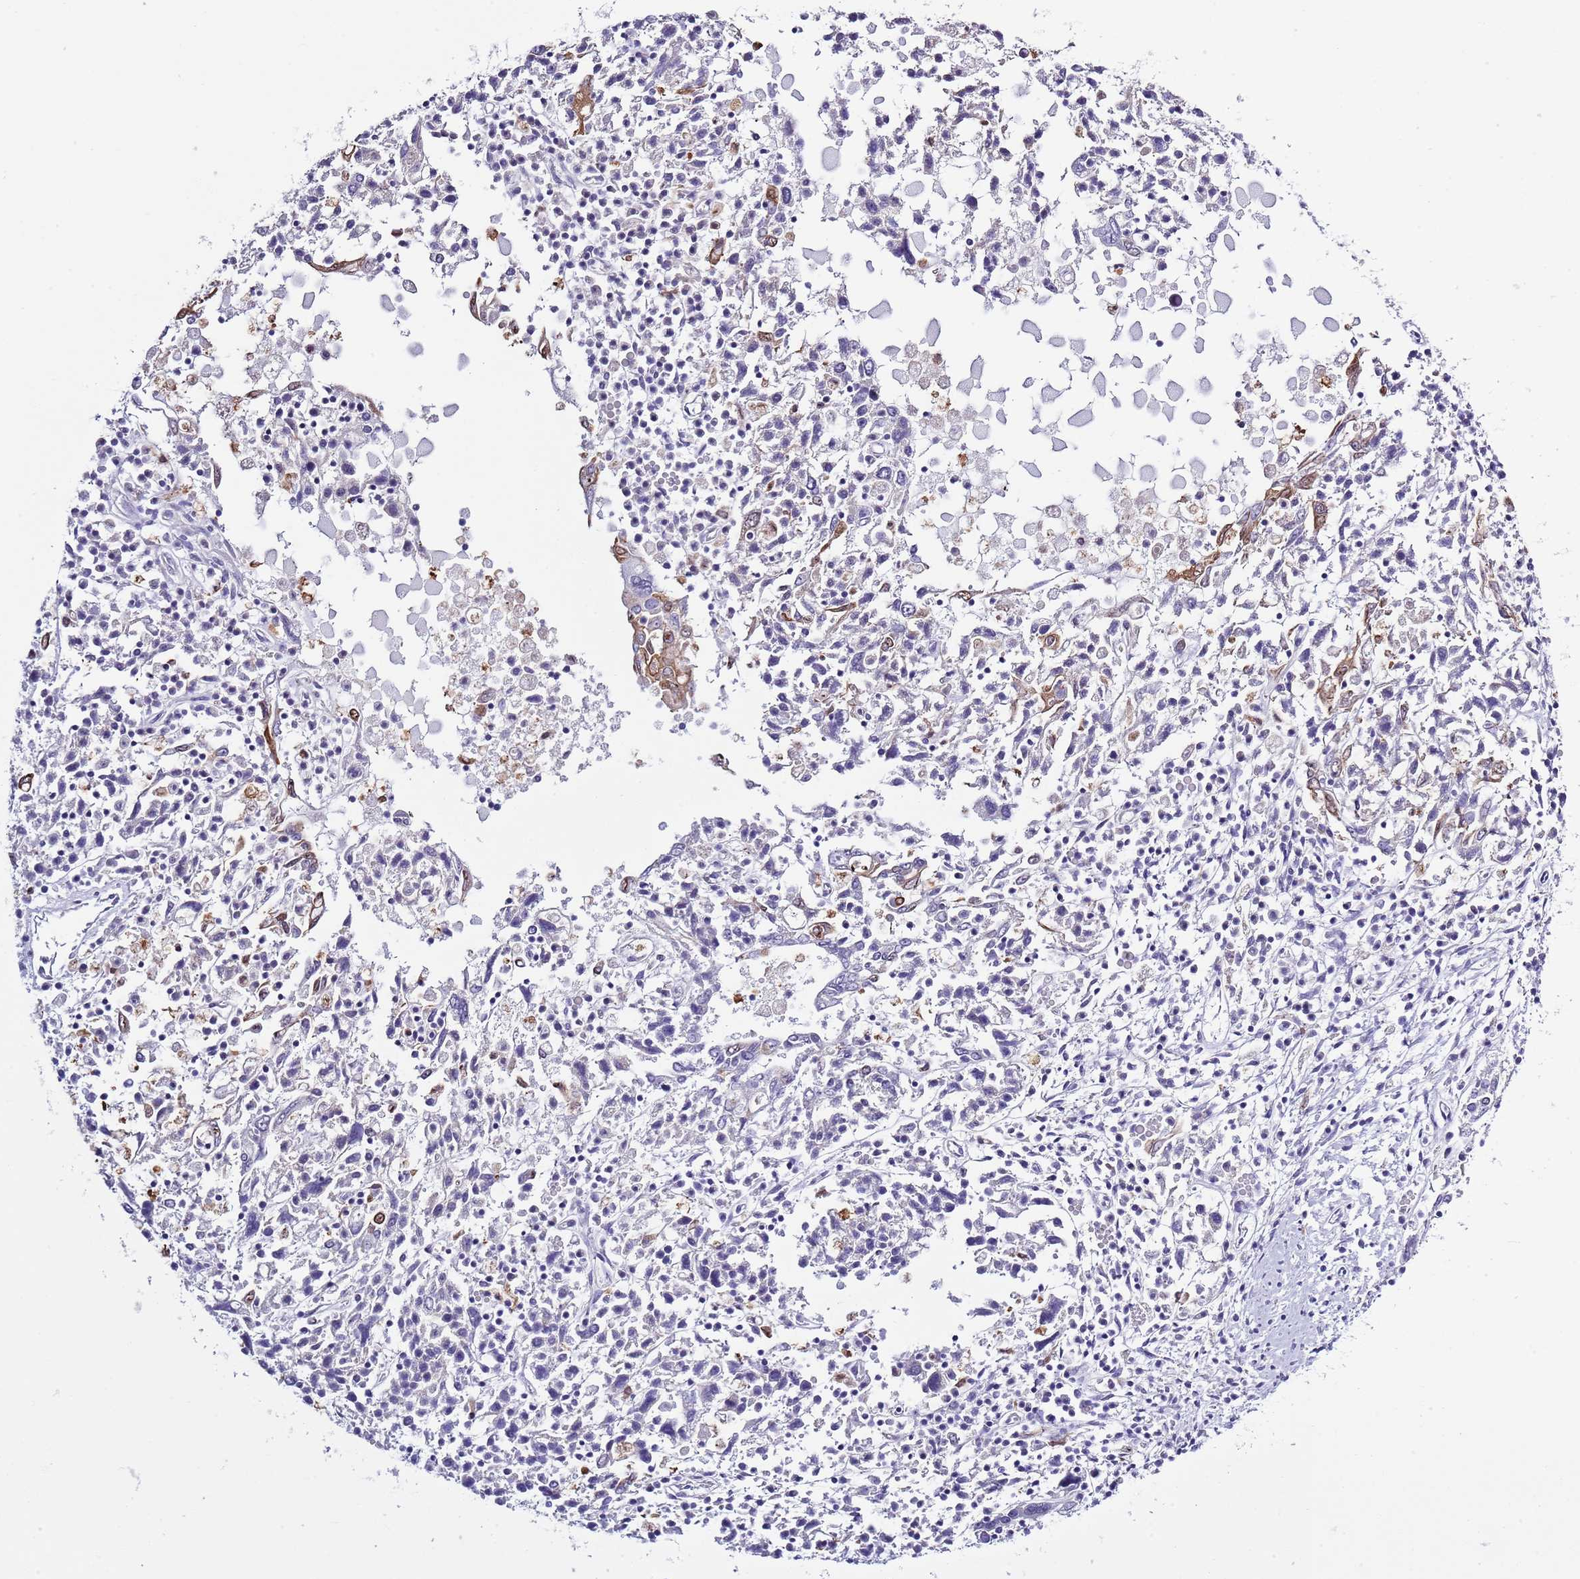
{"staining": {"intensity": "negative", "quantity": "none", "location": "none"}, "tissue": "ovarian cancer", "cell_type": "Tumor cells", "image_type": "cancer", "snomed": [{"axis": "morphology", "description": "Carcinoma, endometroid"}, {"axis": "topography", "description": "Ovary"}], "caption": "DAB immunohistochemical staining of ovarian cancer shows no significant staining in tumor cells. (DAB (3,3'-diaminobenzidine) immunohistochemistry, high magnification).", "gene": "ZFP2", "patient": {"sex": "female", "age": 62}}